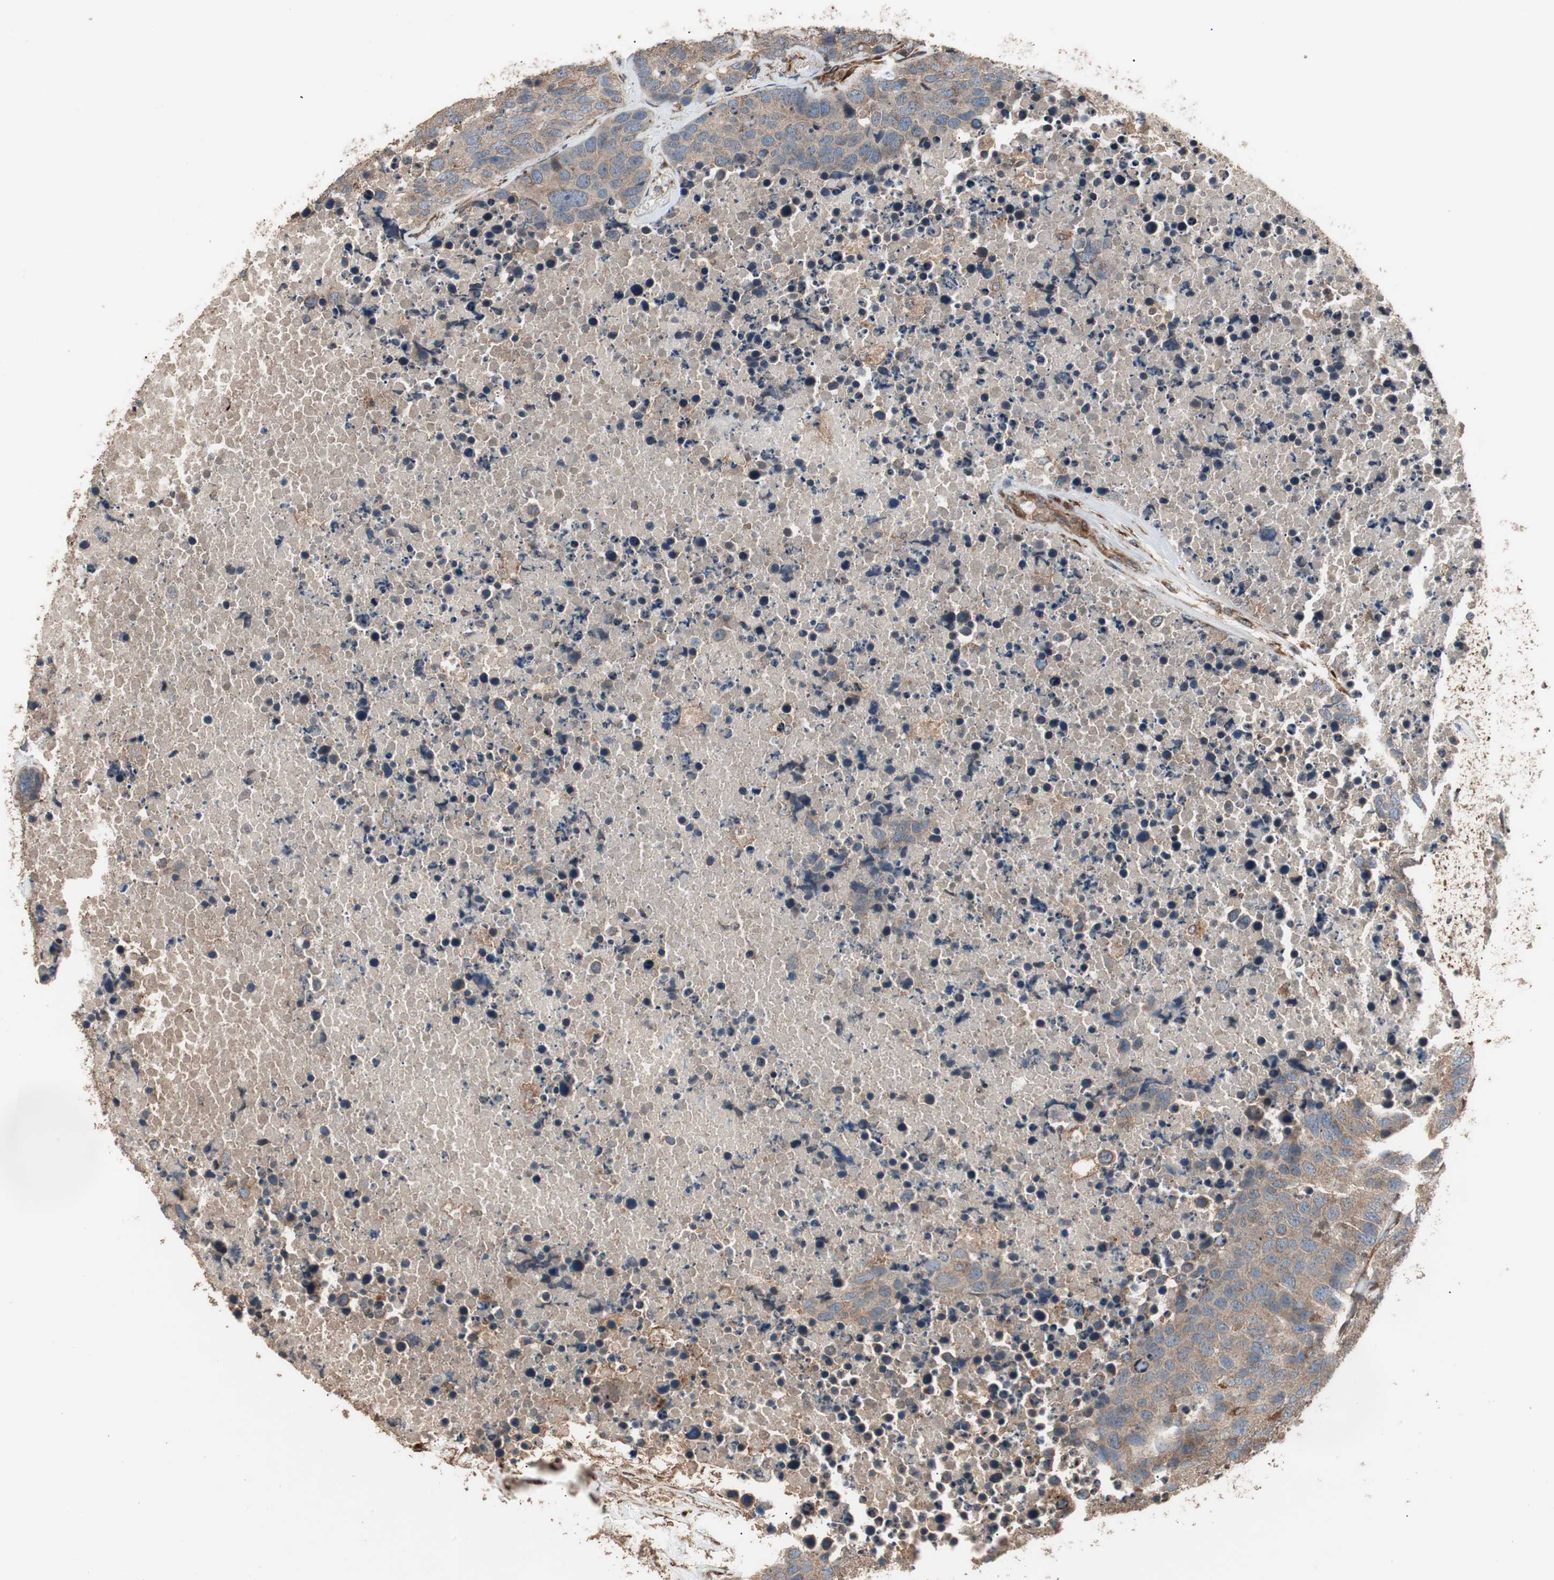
{"staining": {"intensity": "moderate", "quantity": ">75%", "location": "cytoplasmic/membranous"}, "tissue": "carcinoid", "cell_type": "Tumor cells", "image_type": "cancer", "snomed": [{"axis": "morphology", "description": "Carcinoid, malignant, NOS"}, {"axis": "topography", "description": "Lung"}], "caption": "Immunohistochemical staining of human malignant carcinoid shows moderate cytoplasmic/membranous protein staining in about >75% of tumor cells.", "gene": "LZTS1", "patient": {"sex": "male", "age": 60}}